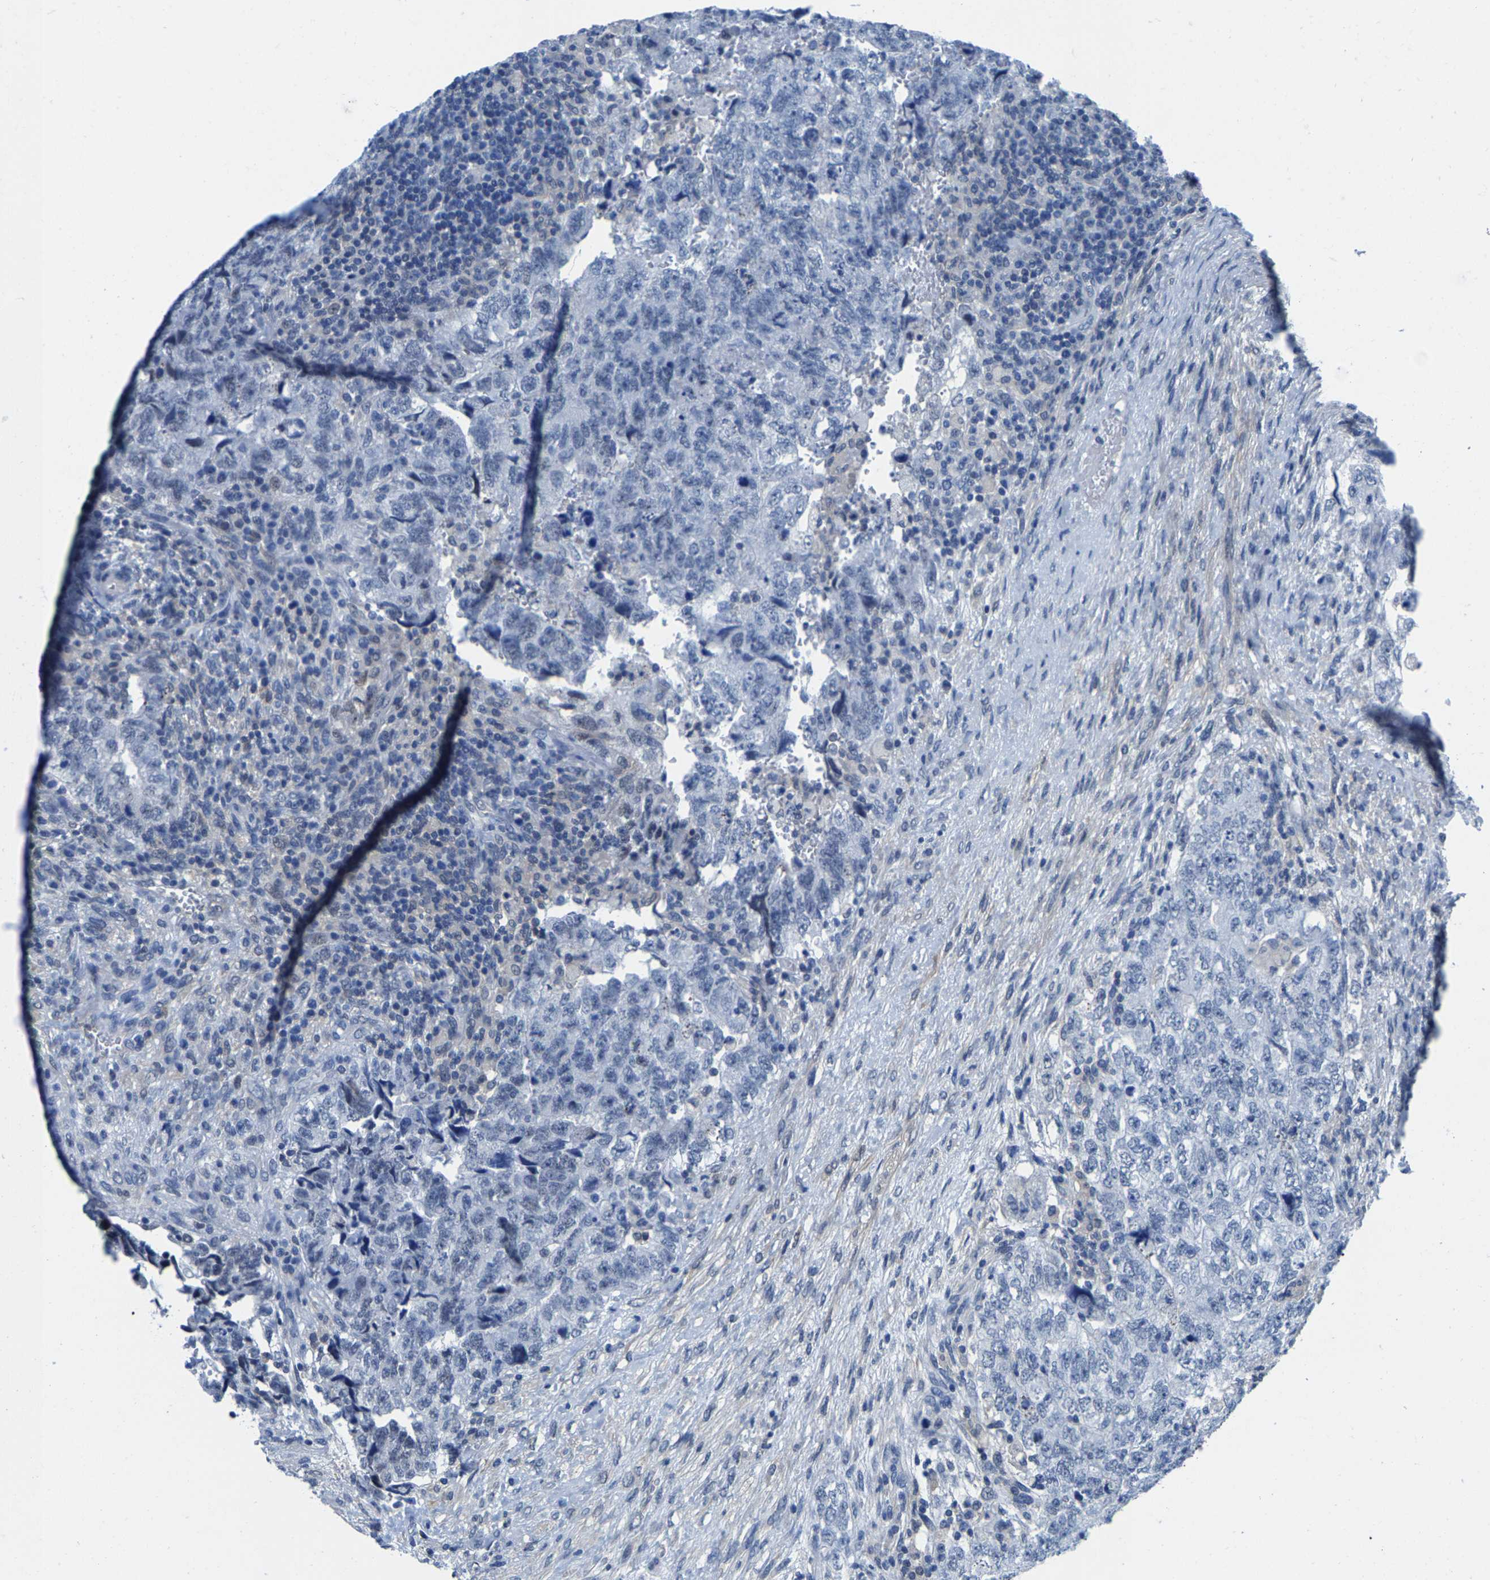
{"staining": {"intensity": "negative", "quantity": "none", "location": "none"}, "tissue": "testis cancer", "cell_type": "Tumor cells", "image_type": "cancer", "snomed": [{"axis": "morphology", "description": "Carcinoma, Embryonal, NOS"}, {"axis": "topography", "description": "Testis"}], "caption": "Human embryonal carcinoma (testis) stained for a protein using immunohistochemistry (IHC) reveals no positivity in tumor cells.", "gene": "SSH3", "patient": {"sex": "male", "age": 36}}